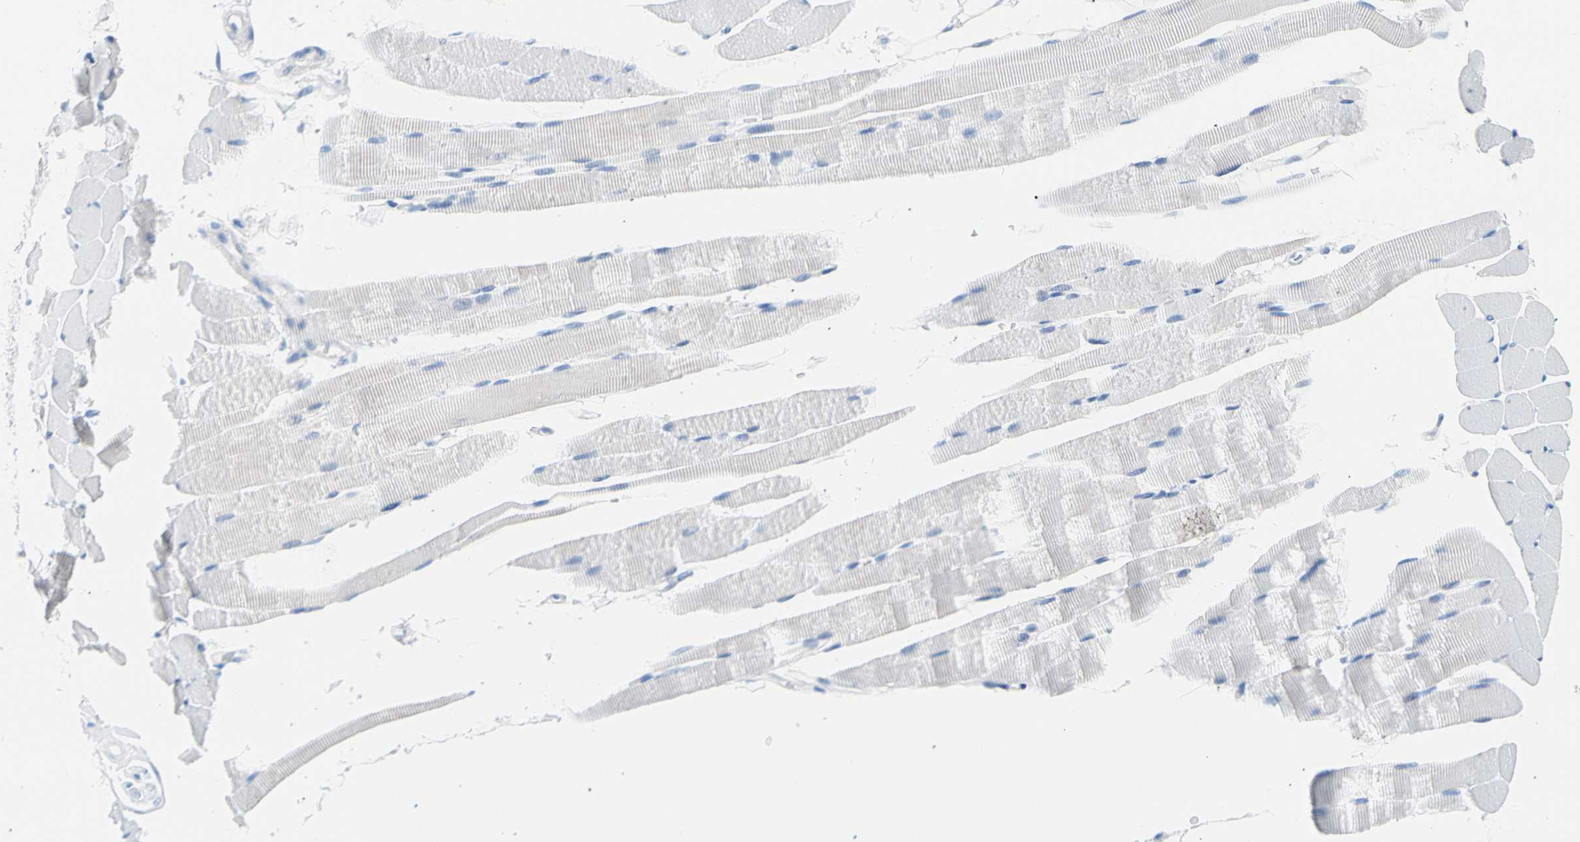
{"staining": {"intensity": "negative", "quantity": "none", "location": "none"}, "tissue": "skeletal muscle", "cell_type": "Myocytes", "image_type": "normal", "snomed": [{"axis": "morphology", "description": "Normal tissue, NOS"}, {"axis": "topography", "description": "Skeletal muscle"}, {"axis": "topography", "description": "Peripheral nerve tissue"}], "caption": "Skeletal muscle stained for a protein using IHC shows no positivity myocytes.", "gene": "CEL", "patient": {"sex": "female", "age": 84}}